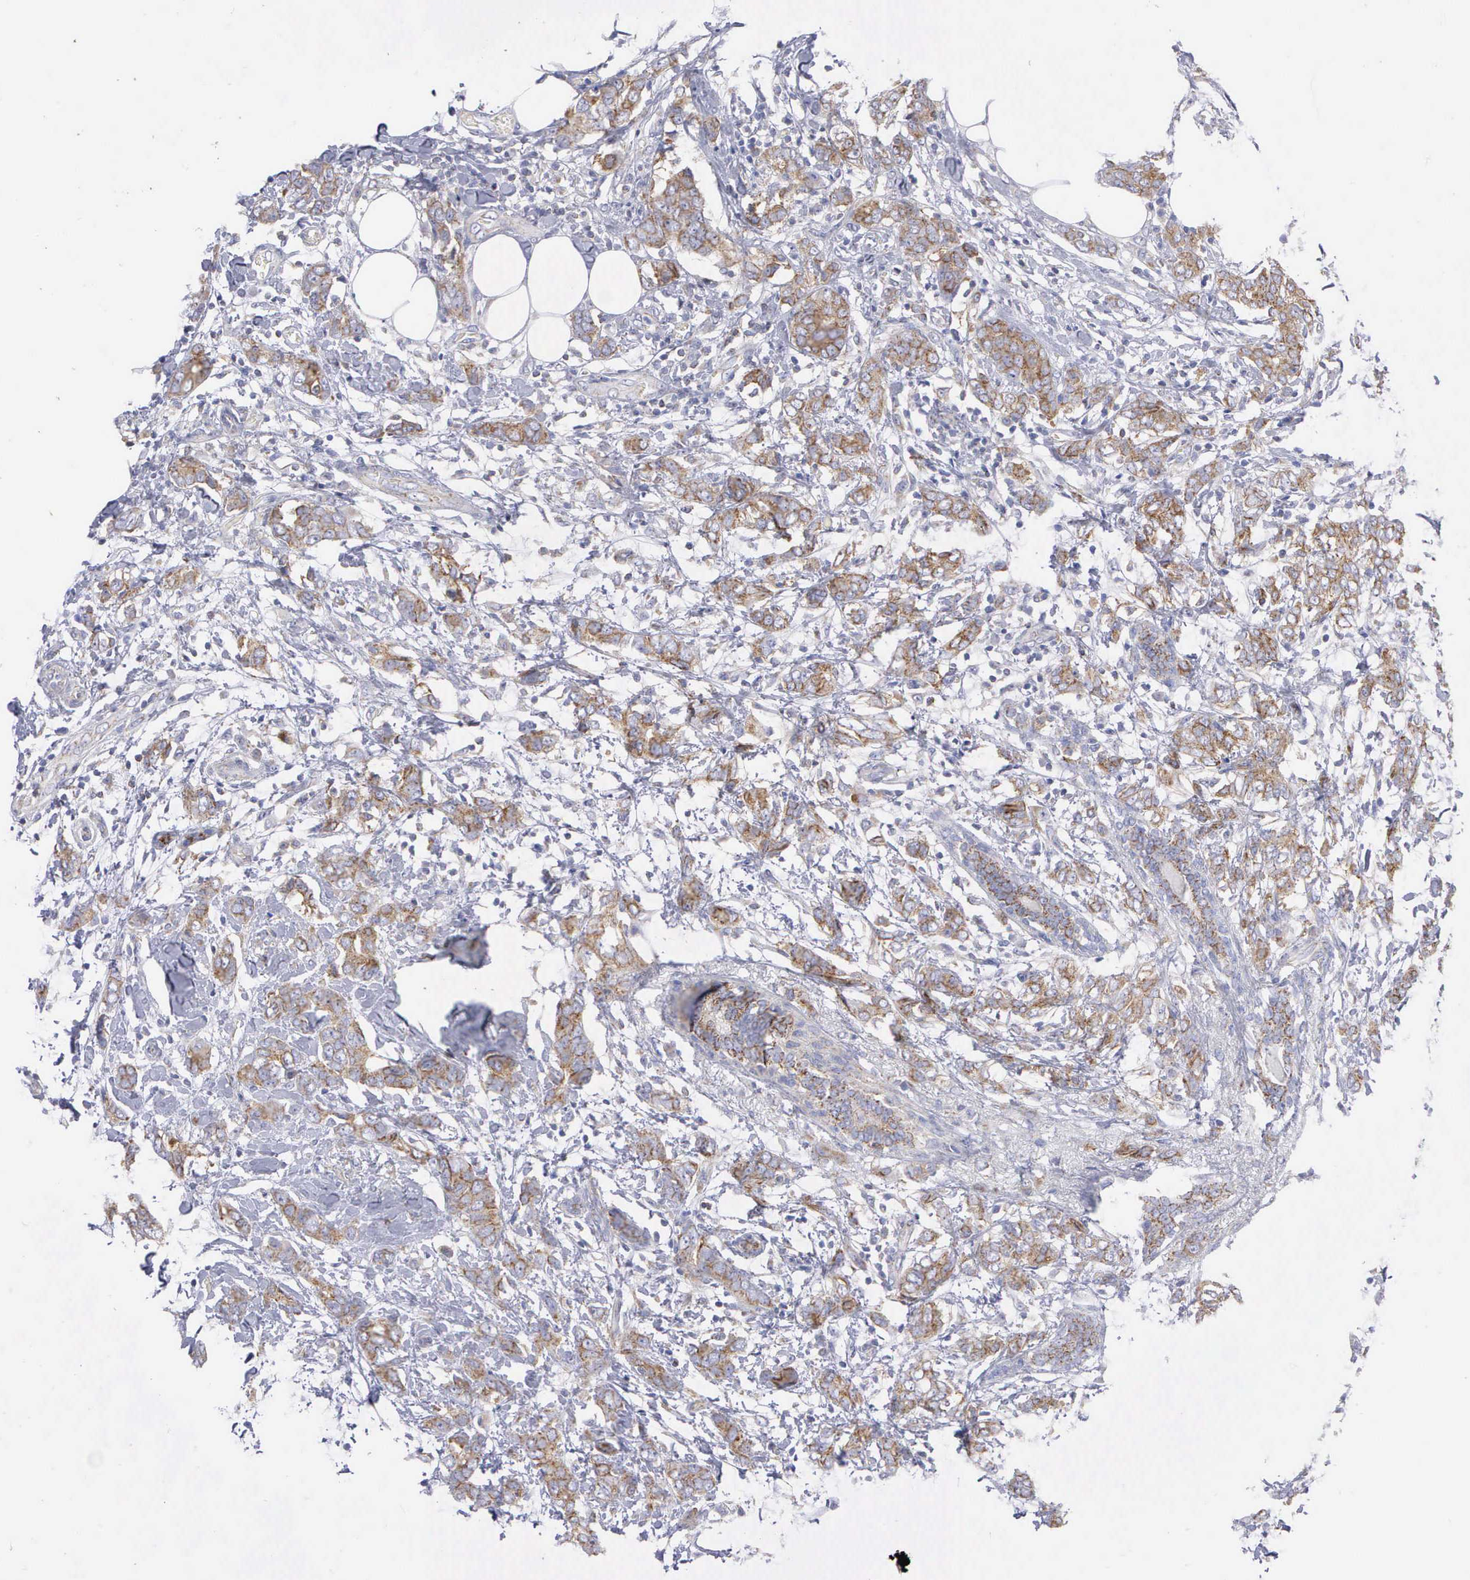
{"staining": {"intensity": "moderate", "quantity": "25%-75%", "location": "cytoplasmic/membranous"}, "tissue": "breast cancer", "cell_type": "Tumor cells", "image_type": "cancer", "snomed": [{"axis": "morphology", "description": "Duct carcinoma"}, {"axis": "topography", "description": "Breast"}], "caption": "Tumor cells show moderate cytoplasmic/membranous positivity in approximately 25%-75% of cells in intraductal carcinoma (breast).", "gene": "APOOL", "patient": {"sex": "female", "age": 53}}